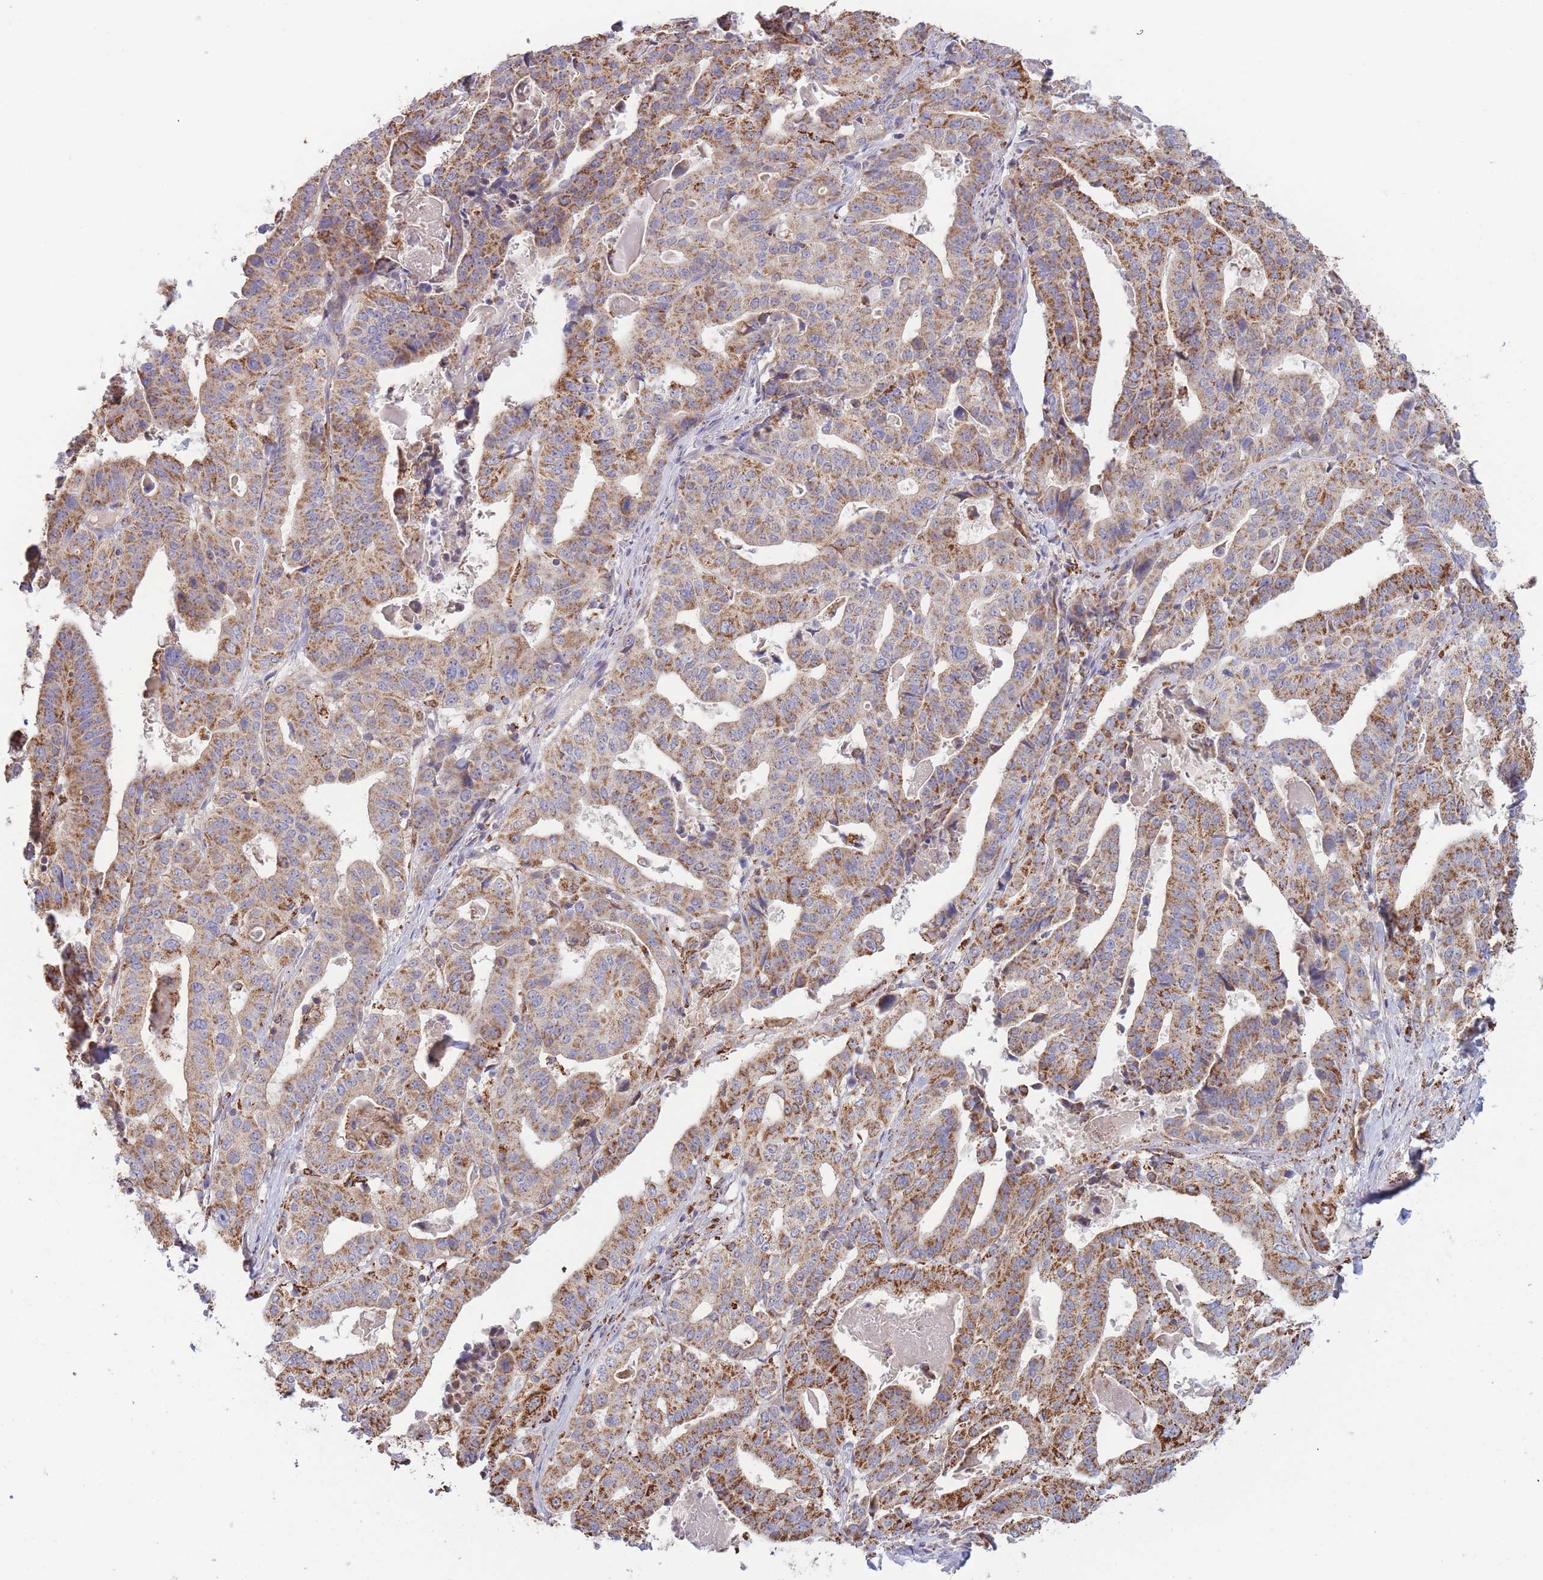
{"staining": {"intensity": "moderate", "quantity": ">75%", "location": "cytoplasmic/membranous"}, "tissue": "stomach cancer", "cell_type": "Tumor cells", "image_type": "cancer", "snomed": [{"axis": "morphology", "description": "Adenocarcinoma, NOS"}, {"axis": "topography", "description": "Stomach"}], "caption": "Moderate cytoplasmic/membranous staining is appreciated in approximately >75% of tumor cells in stomach cancer. (Brightfield microscopy of DAB IHC at high magnification).", "gene": "MRPL17", "patient": {"sex": "male", "age": 48}}